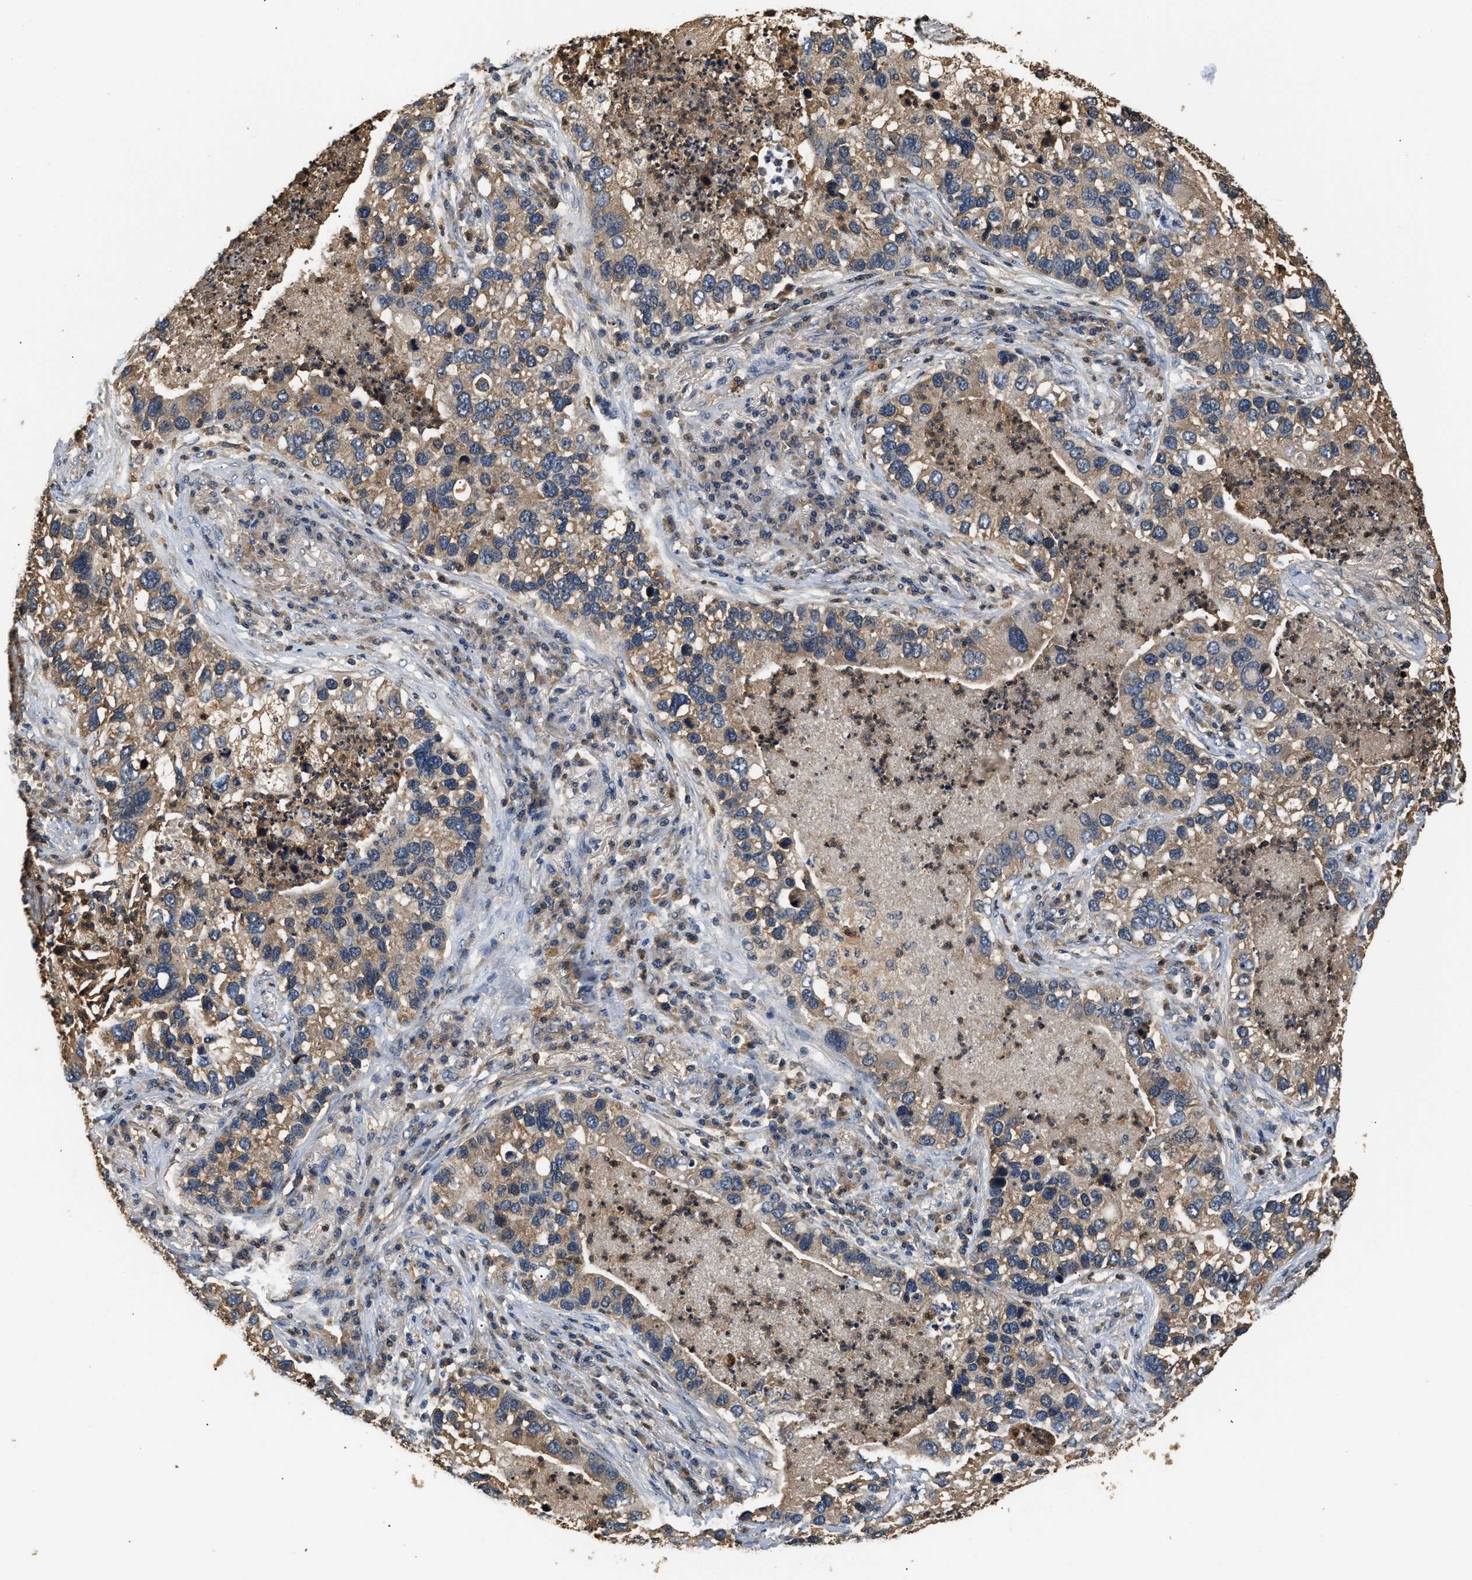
{"staining": {"intensity": "weak", "quantity": ">75%", "location": "cytoplasmic/membranous"}, "tissue": "lung cancer", "cell_type": "Tumor cells", "image_type": "cancer", "snomed": [{"axis": "morphology", "description": "Normal tissue, NOS"}, {"axis": "morphology", "description": "Adenocarcinoma, NOS"}, {"axis": "topography", "description": "Lung"}], "caption": "Immunohistochemical staining of lung adenocarcinoma shows low levels of weak cytoplasmic/membranous protein expression in approximately >75% of tumor cells.", "gene": "GPI", "patient": {"sex": "male", "age": 59}}